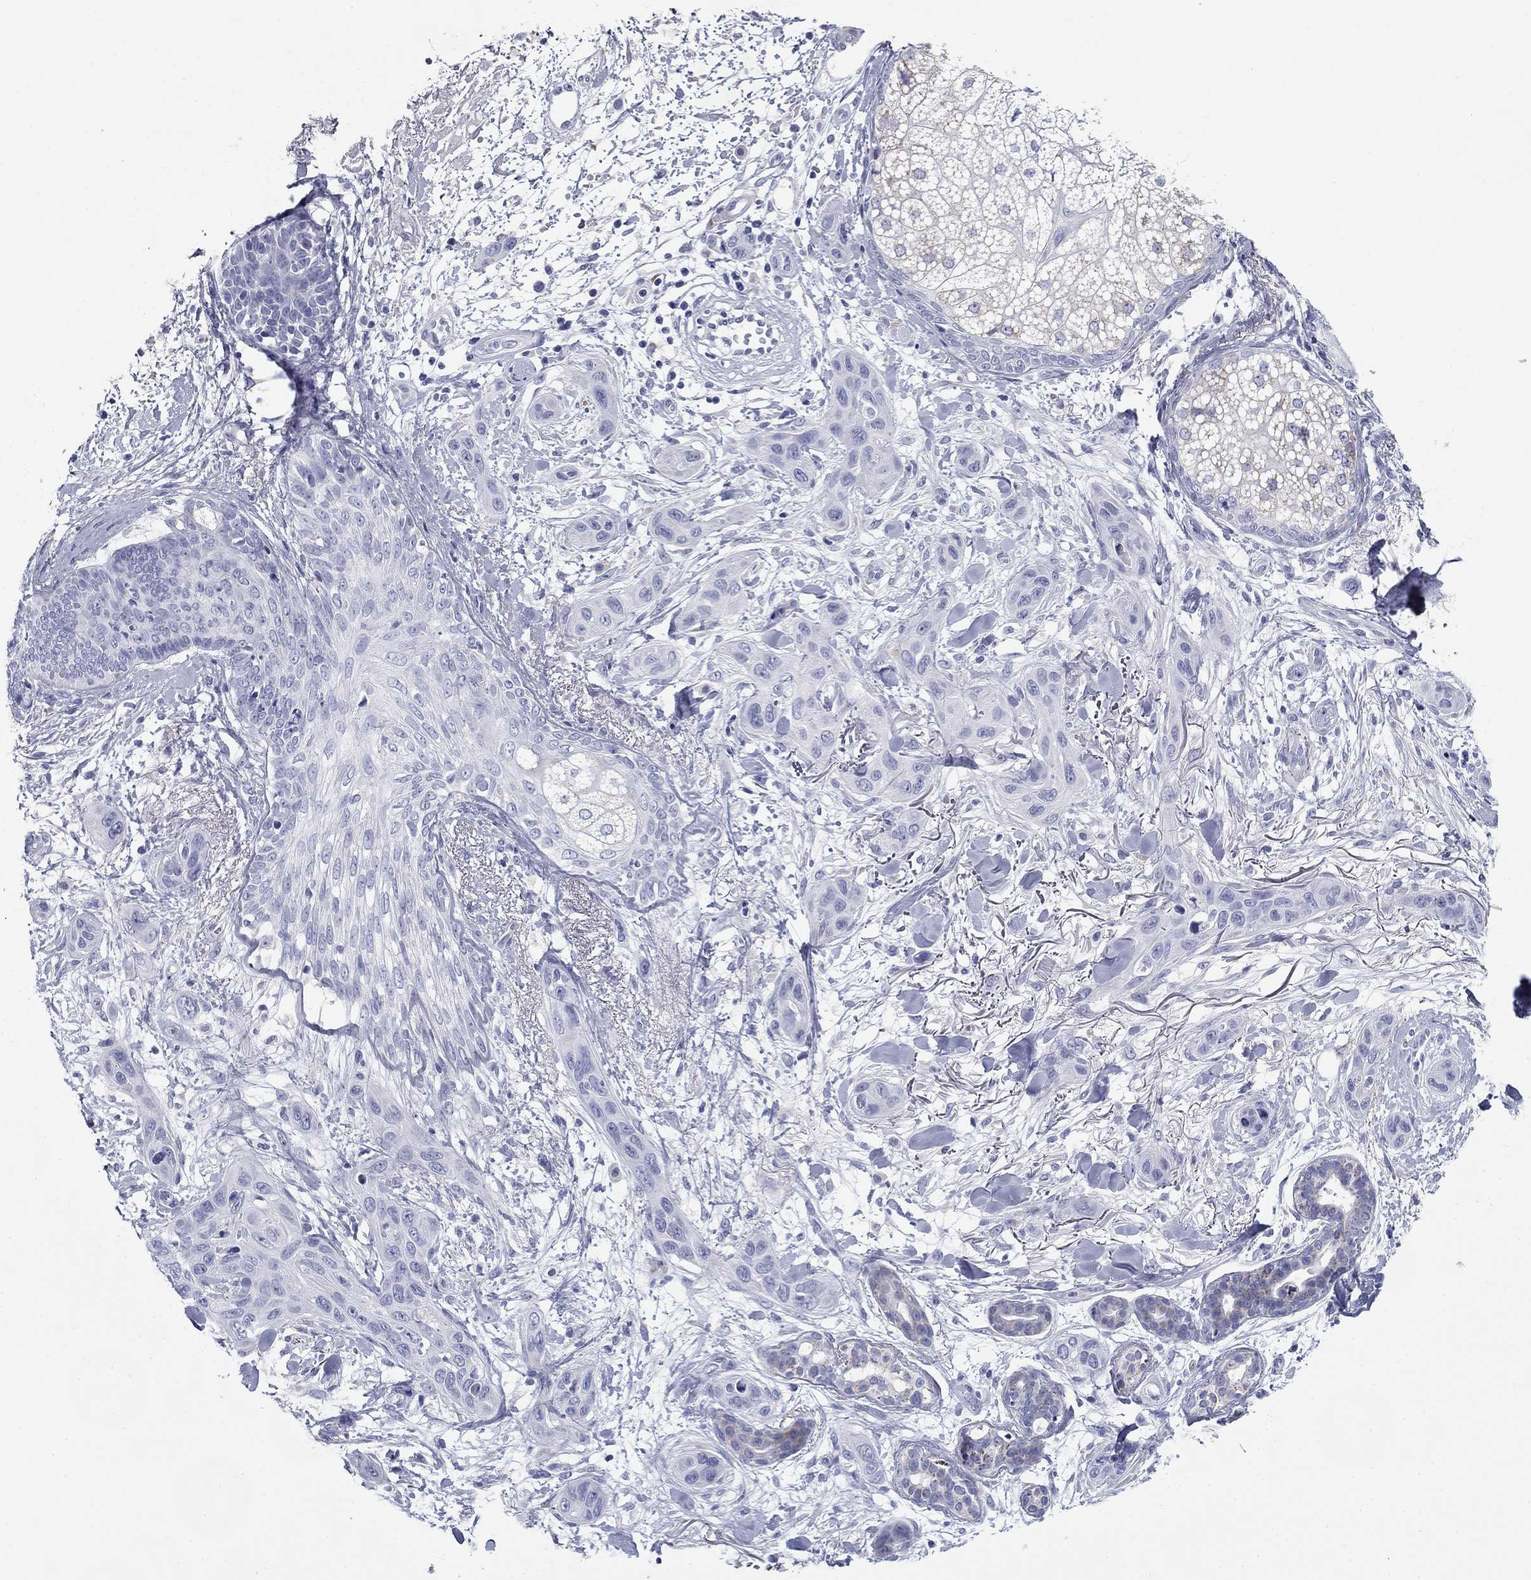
{"staining": {"intensity": "negative", "quantity": "none", "location": "none"}, "tissue": "skin cancer", "cell_type": "Tumor cells", "image_type": "cancer", "snomed": [{"axis": "morphology", "description": "Squamous cell carcinoma, NOS"}, {"axis": "topography", "description": "Skin"}], "caption": "Immunohistochemistry of human squamous cell carcinoma (skin) reveals no positivity in tumor cells.", "gene": "ZP2", "patient": {"sex": "male", "age": 78}}